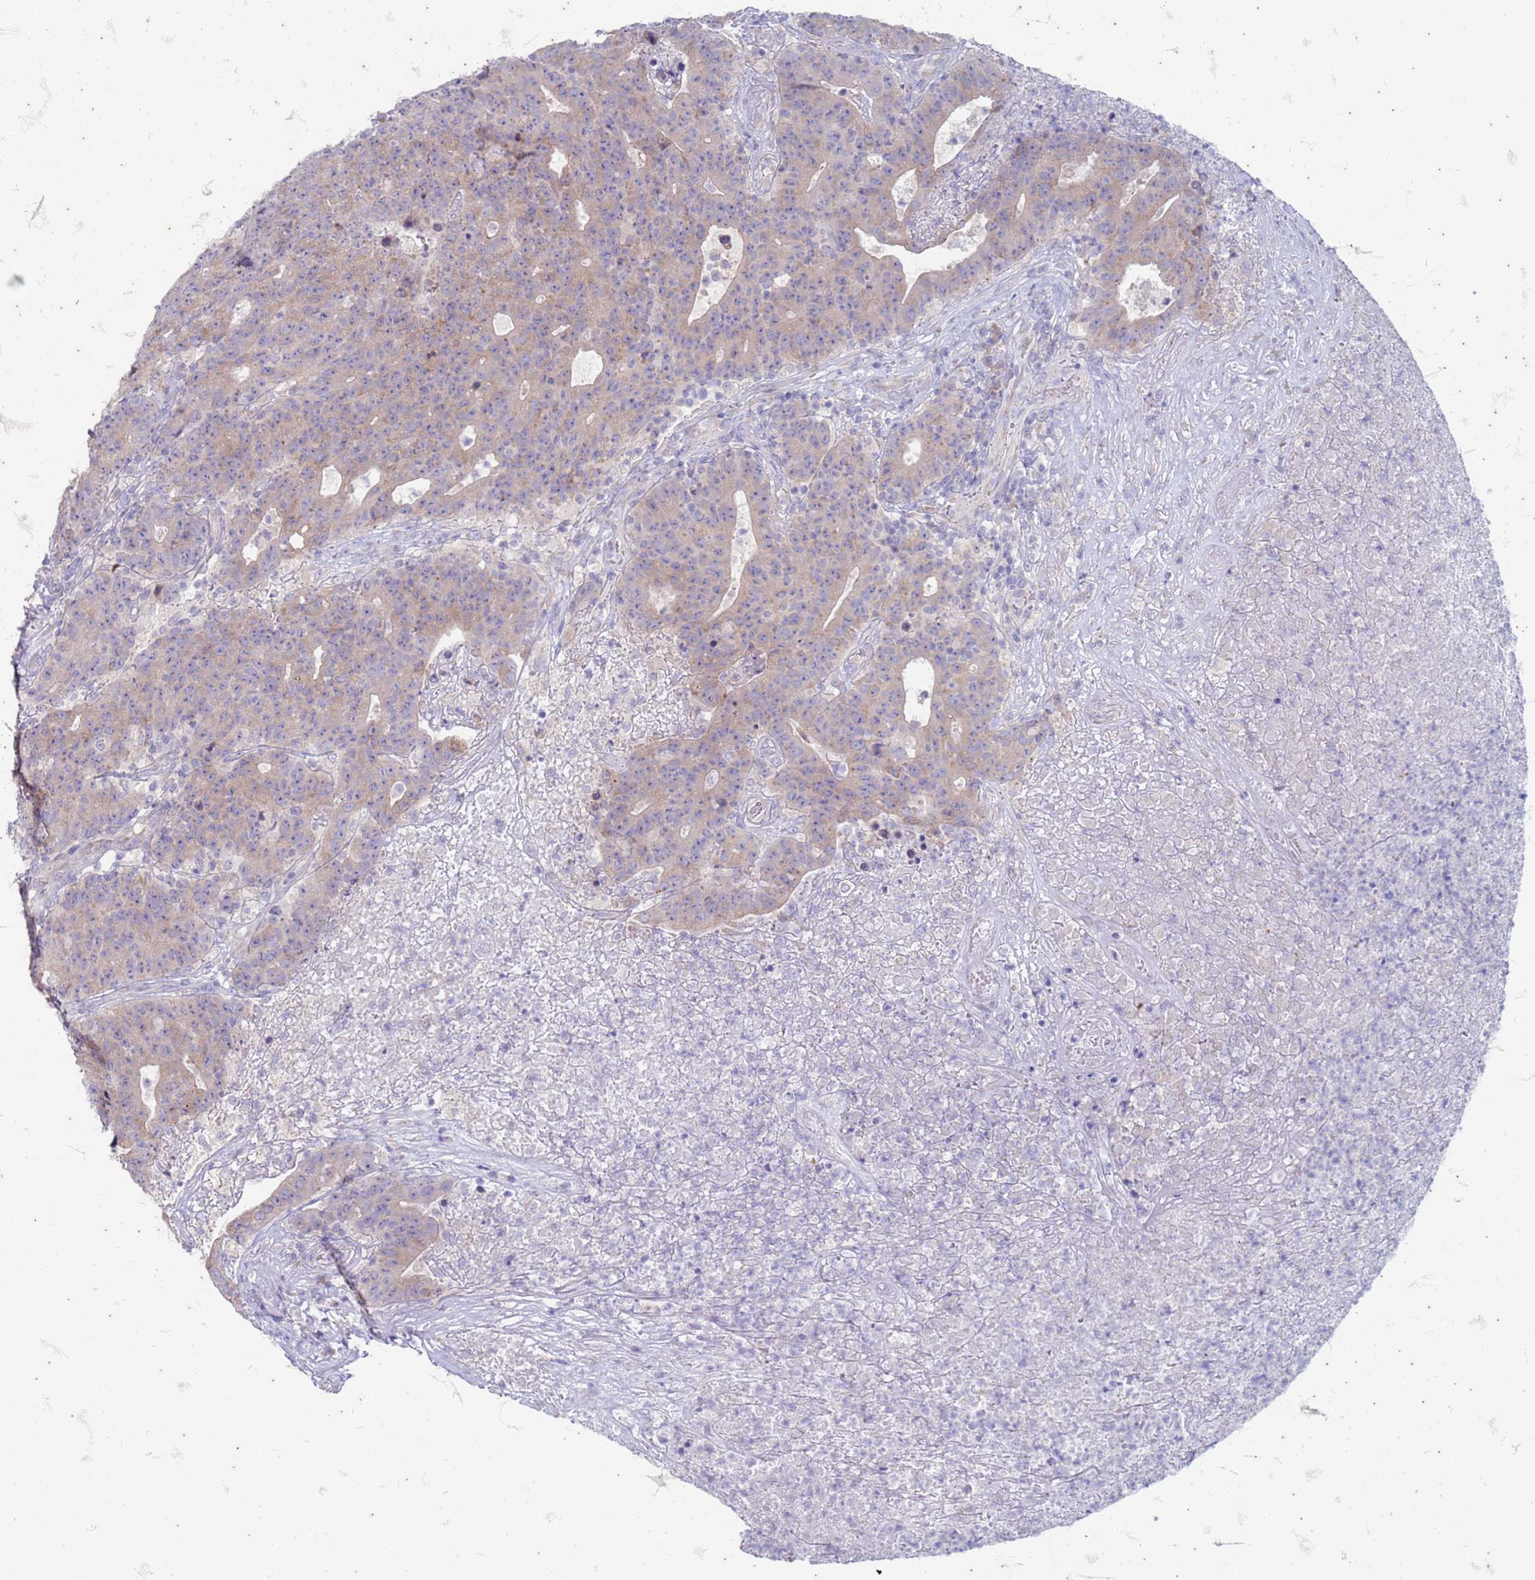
{"staining": {"intensity": "weak", "quantity": "<25%", "location": "cytoplasmic/membranous"}, "tissue": "colorectal cancer", "cell_type": "Tumor cells", "image_type": "cancer", "snomed": [{"axis": "morphology", "description": "Adenocarcinoma, NOS"}, {"axis": "topography", "description": "Colon"}], "caption": "This is an IHC image of human colorectal cancer (adenocarcinoma). There is no staining in tumor cells.", "gene": "SUCO", "patient": {"sex": "female", "age": 75}}